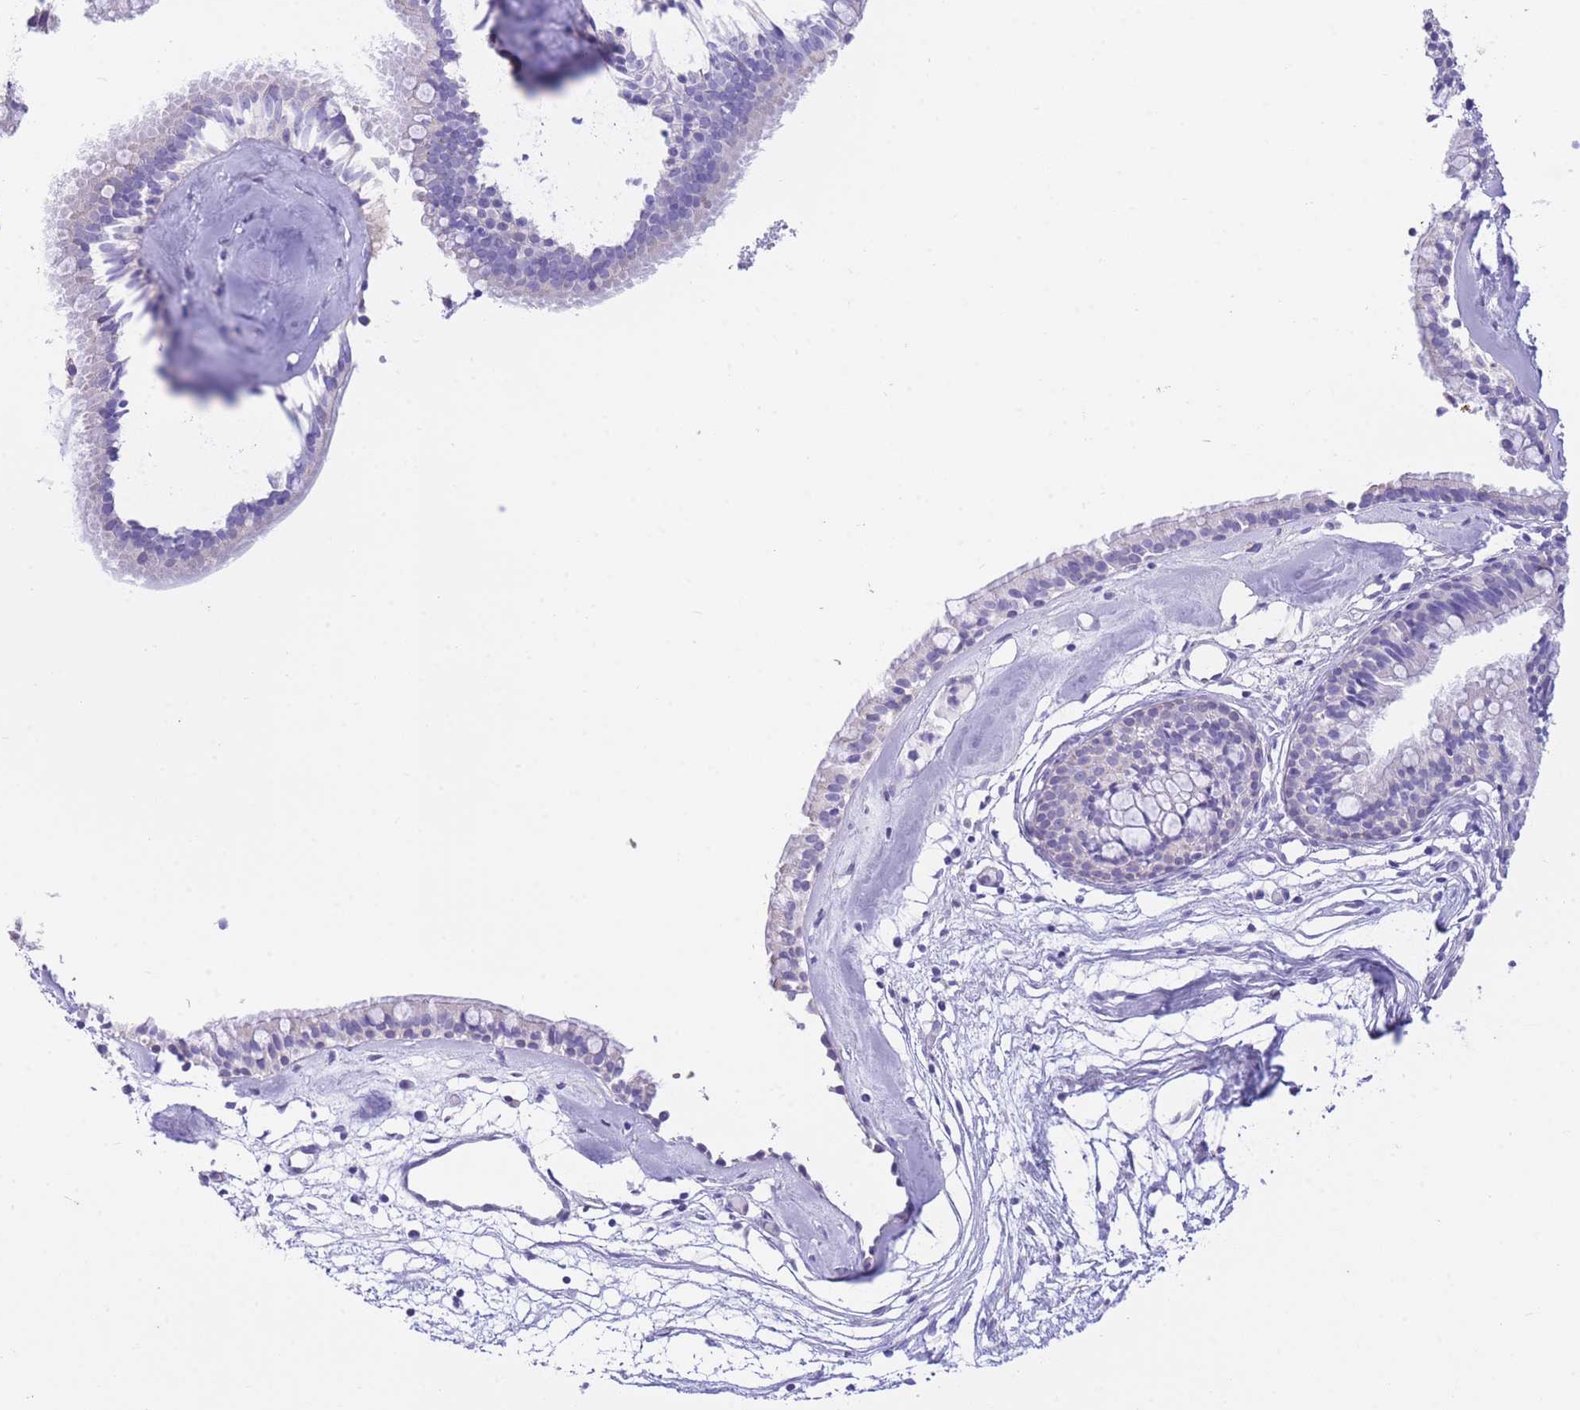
{"staining": {"intensity": "weak", "quantity": "<25%", "location": "cytoplasmic/membranous"}, "tissue": "nasopharynx", "cell_type": "Respiratory epithelial cells", "image_type": "normal", "snomed": [{"axis": "morphology", "description": "Normal tissue, NOS"}, {"axis": "topography", "description": "Nasopharynx"}], "caption": "High power microscopy histopathology image of an immunohistochemistry image of normal nasopharynx, revealing no significant expression in respiratory epithelial cells.", "gene": "PGM1", "patient": {"sex": "male", "age": 65}}